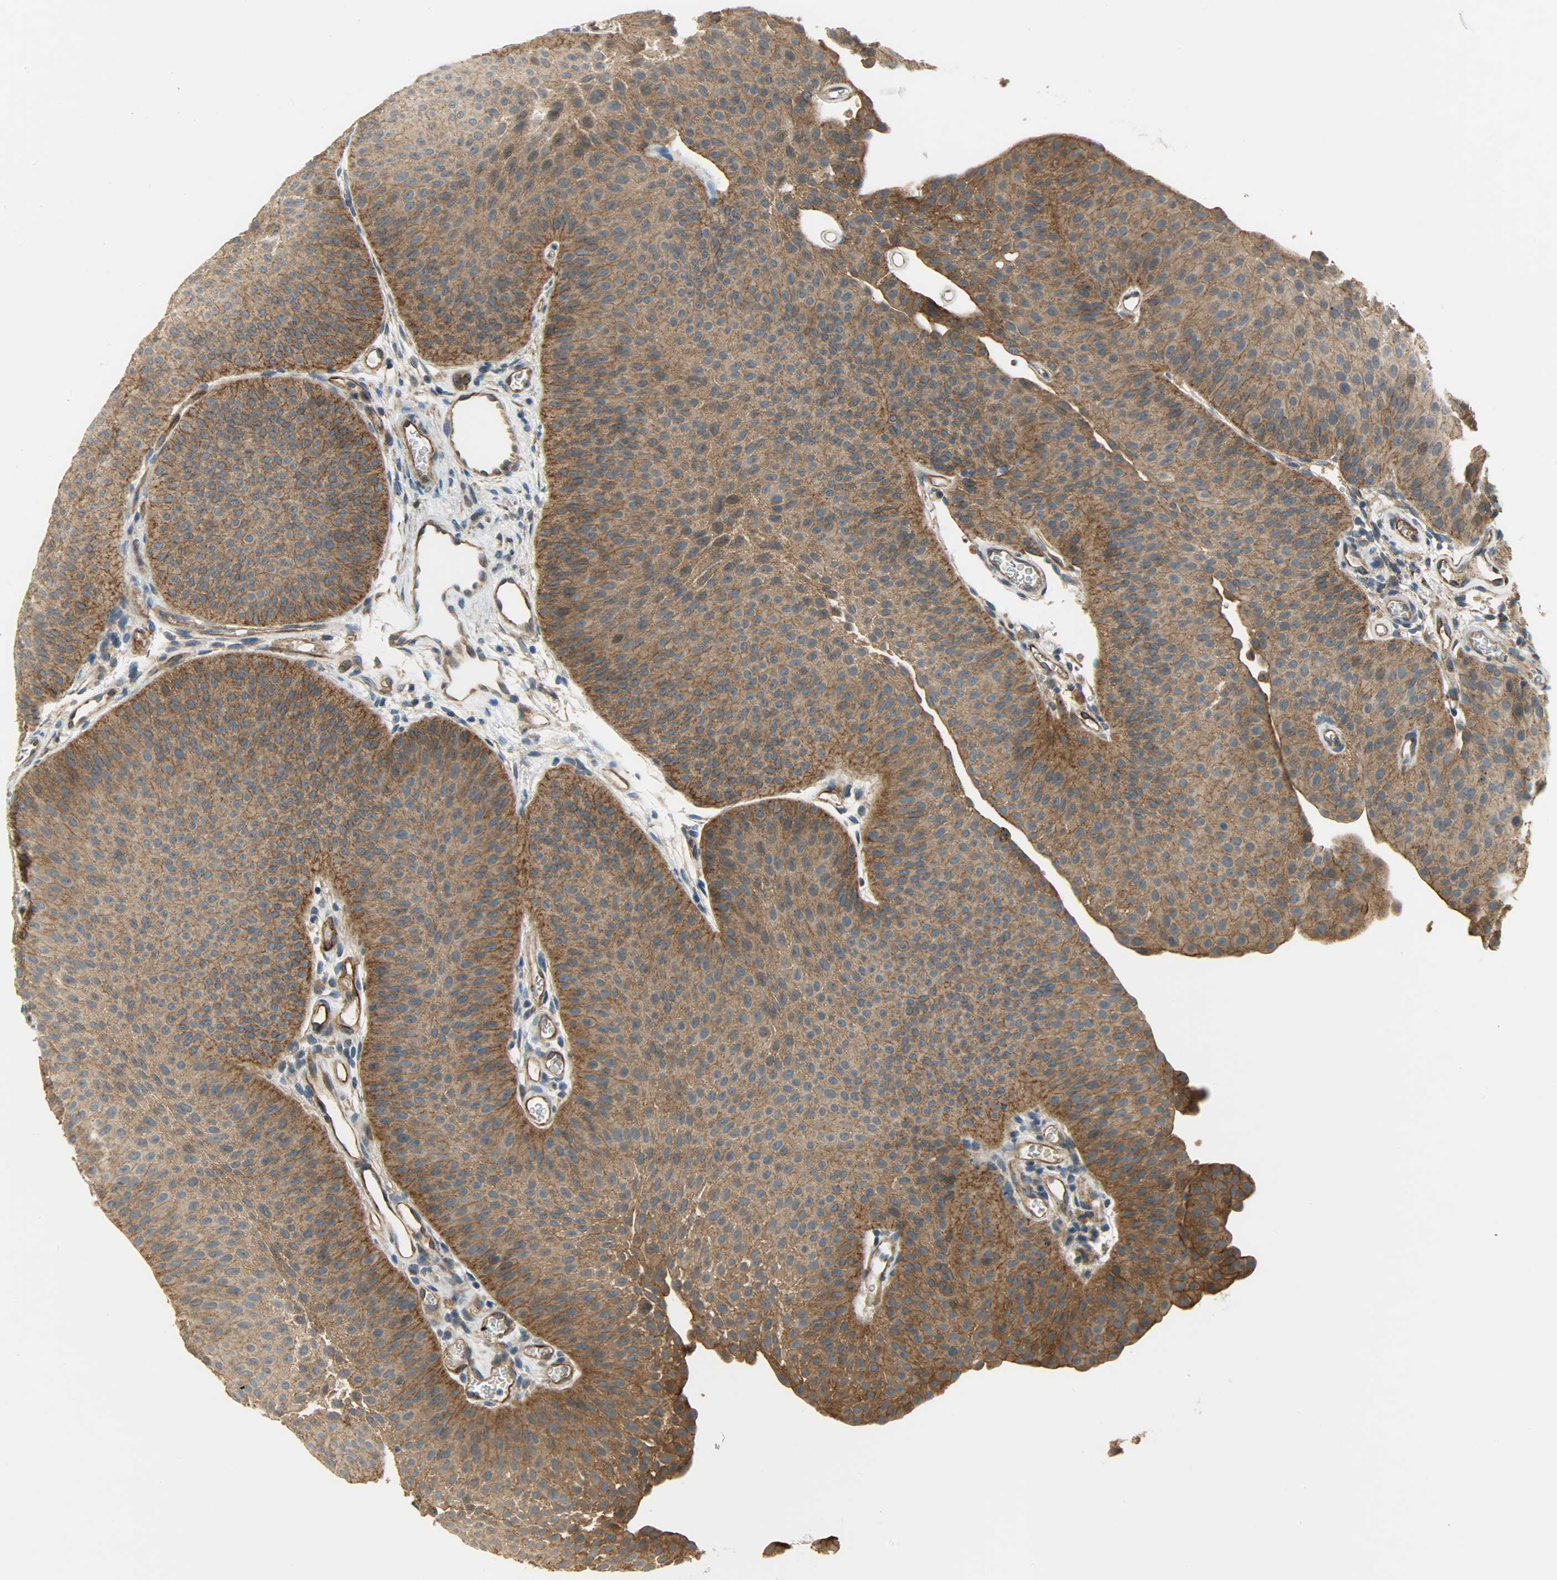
{"staining": {"intensity": "moderate", "quantity": ">75%", "location": "cytoplasmic/membranous"}, "tissue": "urothelial cancer", "cell_type": "Tumor cells", "image_type": "cancer", "snomed": [{"axis": "morphology", "description": "Urothelial carcinoma, Low grade"}, {"axis": "topography", "description": "Urinary bladder"}], "caption": "Protein analysis of urothelial carcinoma (low-grade) tissue exhibits moderate cytoplasmic/membranous staining in approximately >75% of tumor cells.", "gene": "KIAA1217", "patient": {"sex": "female", "age": 60}}